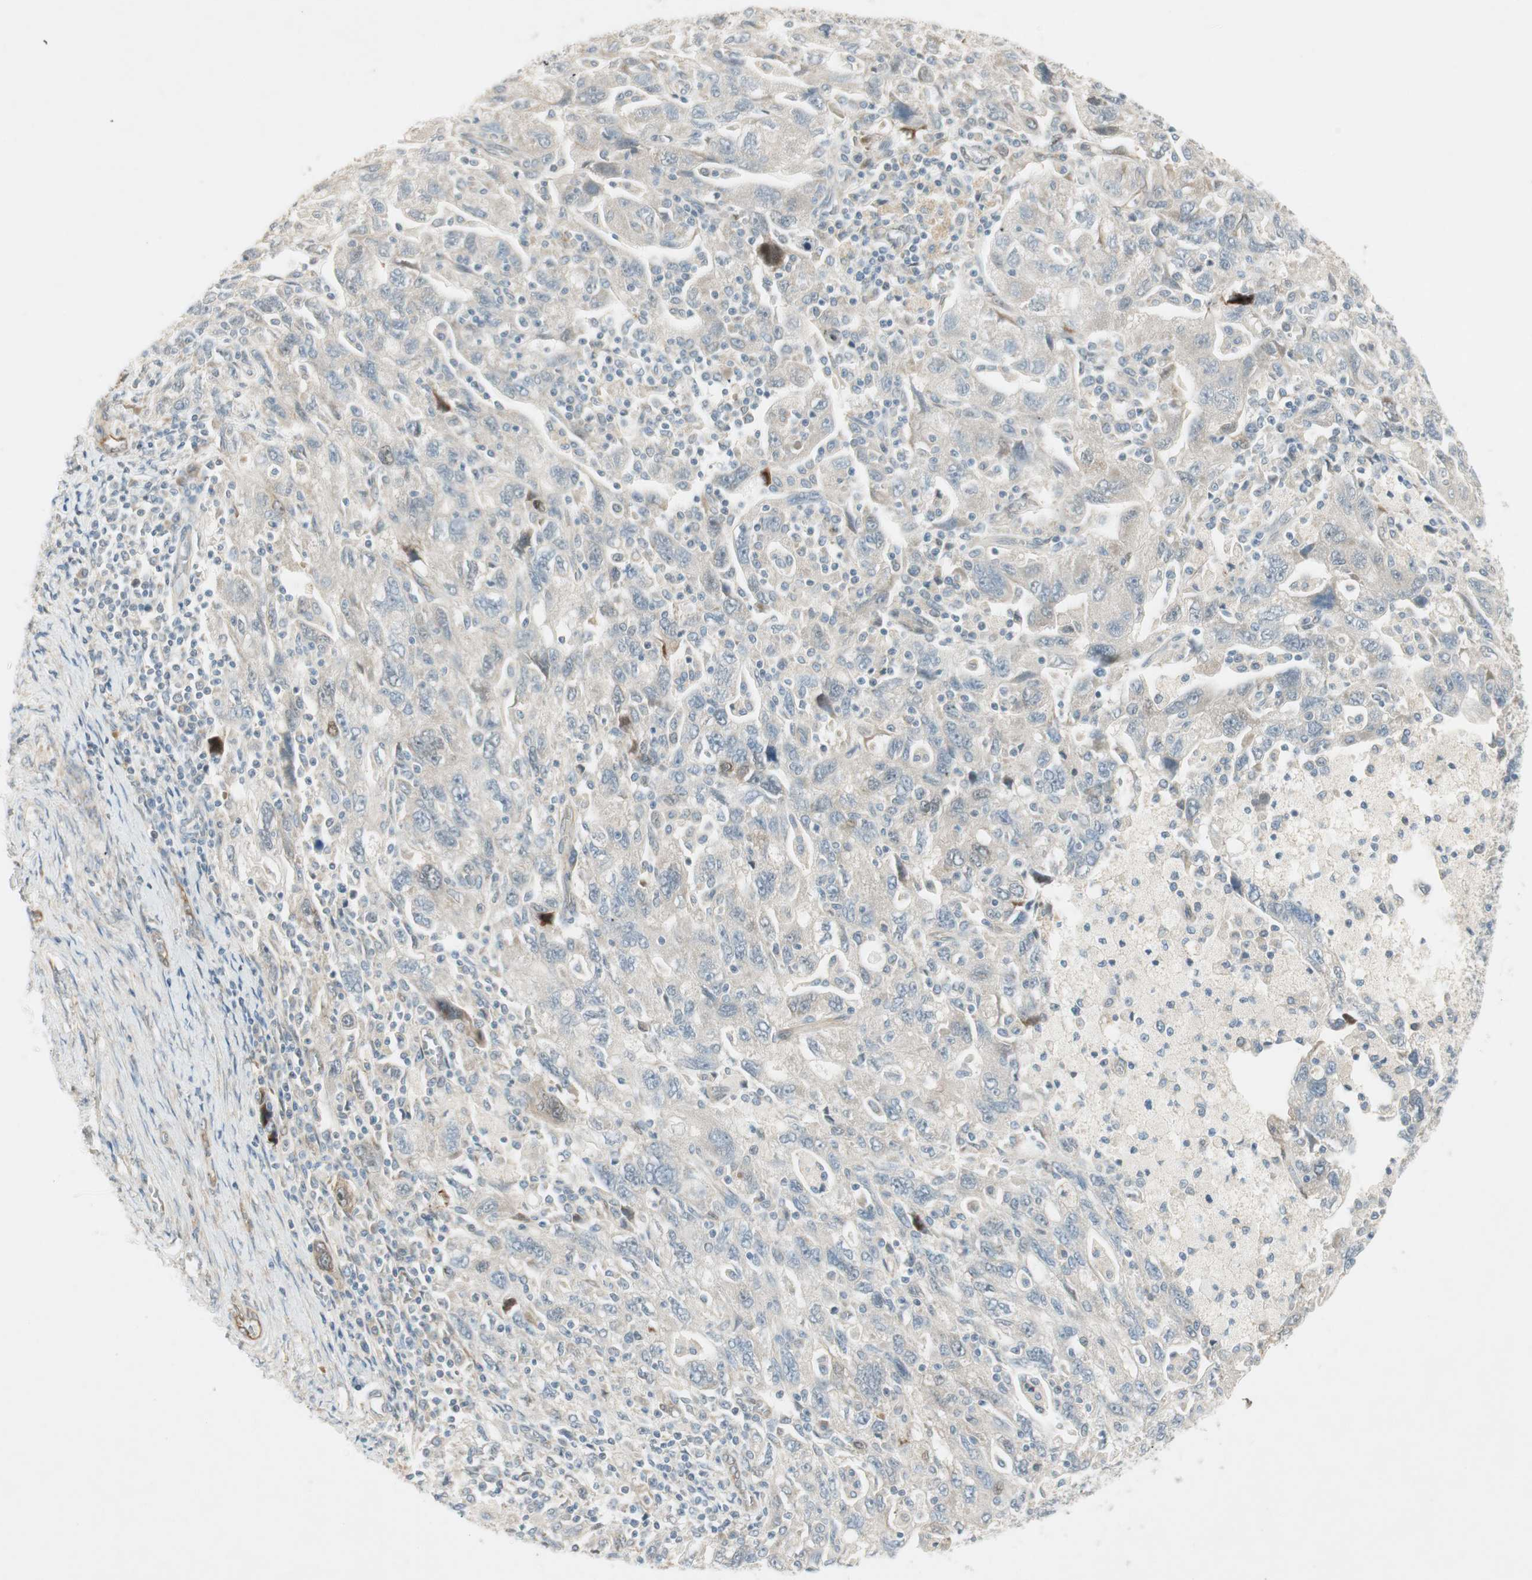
{"staining": {"intensity": "weak", "quantity": "25%-75%", "location": "cytoplasmic/membranous"}, "tissue": "ovarian cancer", "cell_type": "Tumor cells", "image_type": "cancer", "snomed": [{"axis": "morphology", "description": "Carcinoma, NOS"}, {"axis": "morphology", "description": "Cystadenocarcinoma, serous, NOS"}, {"axis": "topography", "description": "Ovary"}], "caption": "There is low levels of weak cytoplasmic/membranous expression in tumor cells of carcinoma (ovarian), as demonstrated by immunohistochemical staining (brown color).", "gene": "STON1-GTF2A1L", "patient": {"sex": "female", "age": 69}}